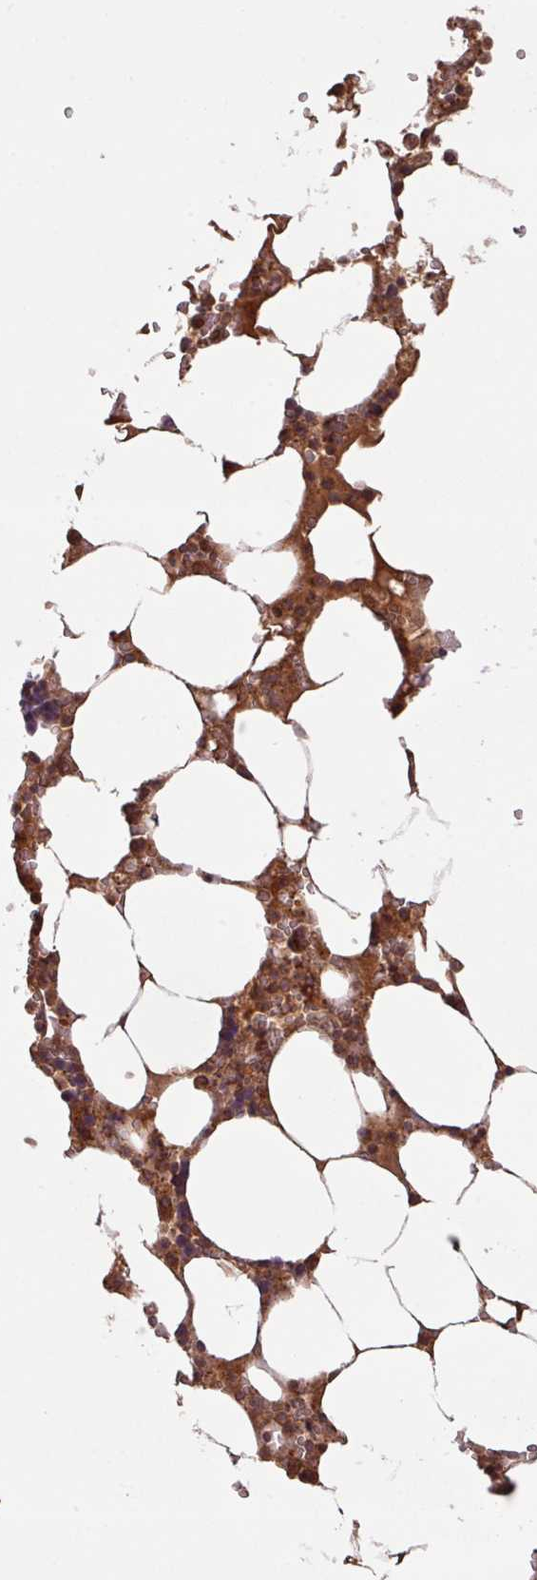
{"staining": {"intensity": "moderate", "quantity": "25%-75%", "location": "cytoplasmic/membranous"}, "tissue": "bone marrow", "cell_type": "Hematopoietic cells", "image_type": "normal", "snomed": [{"axis": "morphology", "description": "Normal tissue, NOS"}, {"axis": "topography", "description": "Bone marrow"}], "caption": "Immunohistochemical staining of benign bone marrow shows 25%-75% levels of moderate cytoplasmic/membranous protein positivity in approximately 25%-75% of hematopoietic cells.", "gene": "MRRF", "patient": {"sex": "male", "age": 64}}